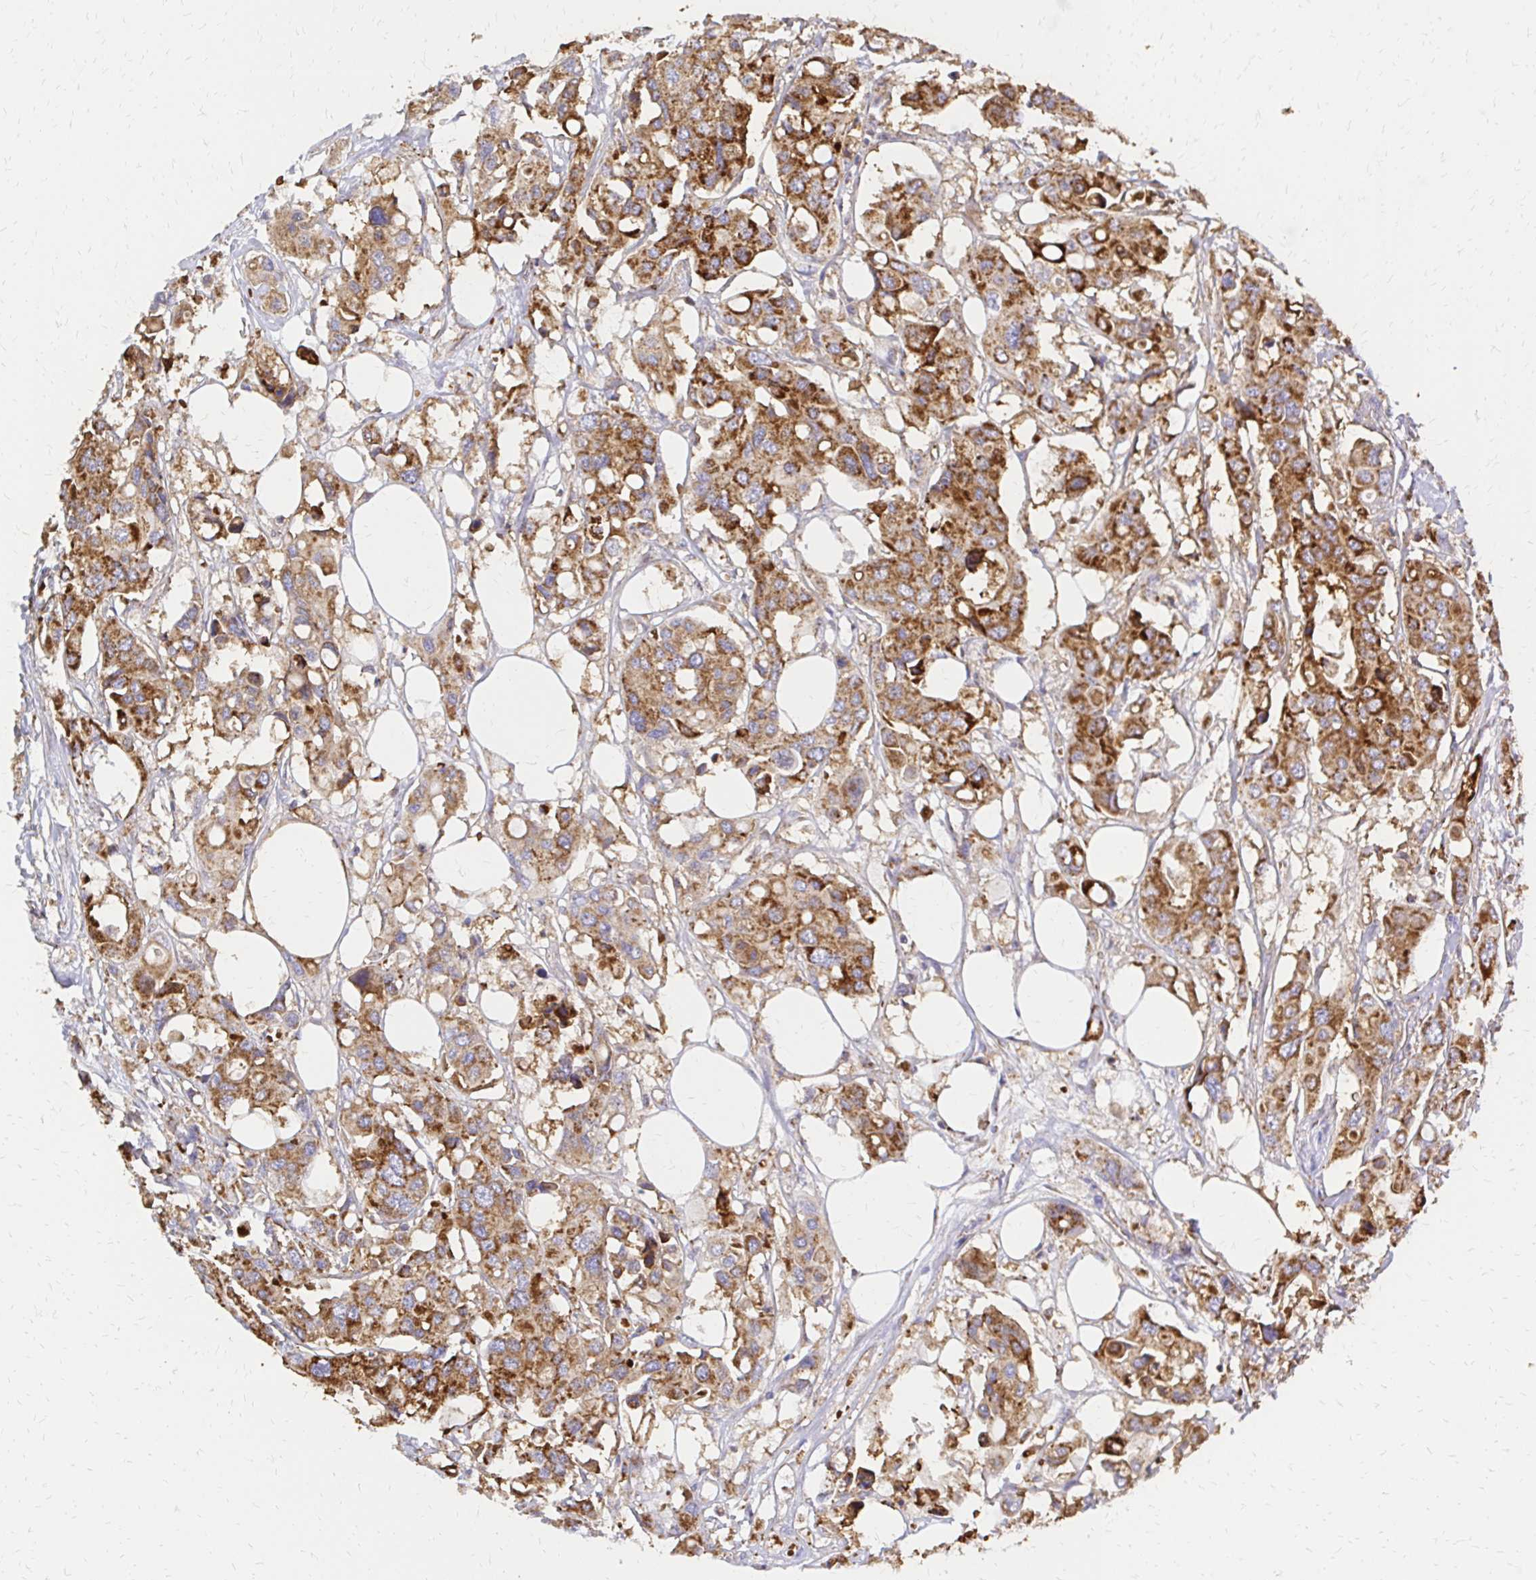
{"staining": {"intensity": "strong", "quantity": ">75%", "location": "cytoplasmic/membranous"}, "tissue": "colorectal cancer", "cell_type": "Tumor cells", "image_type": "cancer", "snomed": [{"axis": "morphology", "description": "Adenocarcinoma, NOS"}, {"axis": "topography", "description": "Colon"}], "caption": "A brown stain labels strong cytoplasmic/membranous expression of a protein in adenocarcinoma (colorectal) tumor cells.", "gene": "MRPL13", "patient": {"sex": "male", "age": 77}}